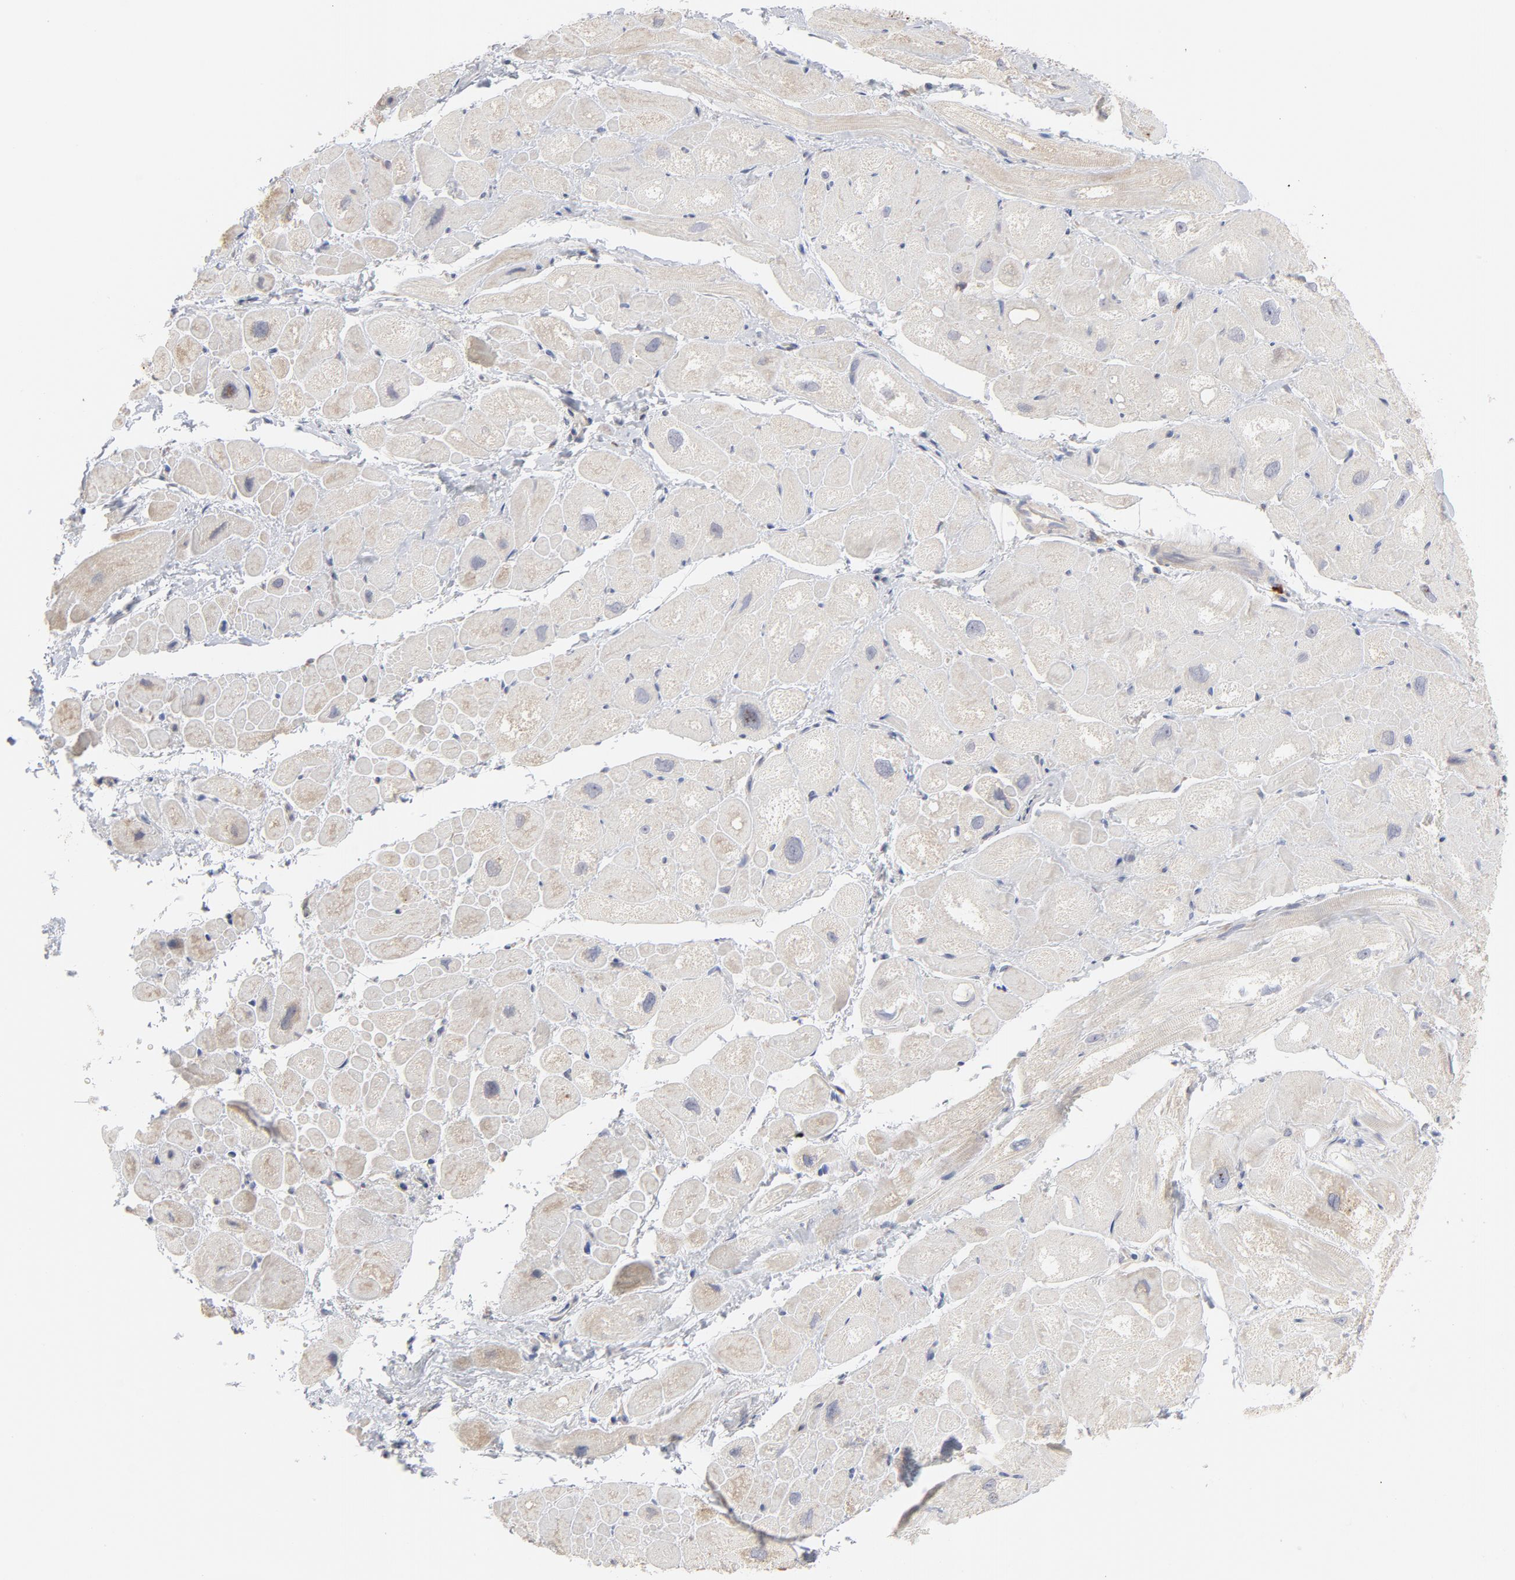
{"staining": {"intensity": "weak", "quantity": ">75%", "location": "cytoplasmic/membranous"}, "tissue": "heart muscle", "cell_type": "Cardiomyocytes", "image_type": "normal", "snomed": [{"axis": "morphology", "description": "Normal tissue, NOS"}, {"axis": "topography", "description": "Heart"}], "caption": "Immunohistochemistry micrograph of normal heart muscle: heart muscle stained using IHC exhibits low levels of weak protein expression localized specifically in the cytoplasmic/membranous of cardiomyocytes, appearing as a cytoplasmic/membranous brown color.", "gene": "PPFIBP2", "patient": {"sex": "male", "age": 49}}